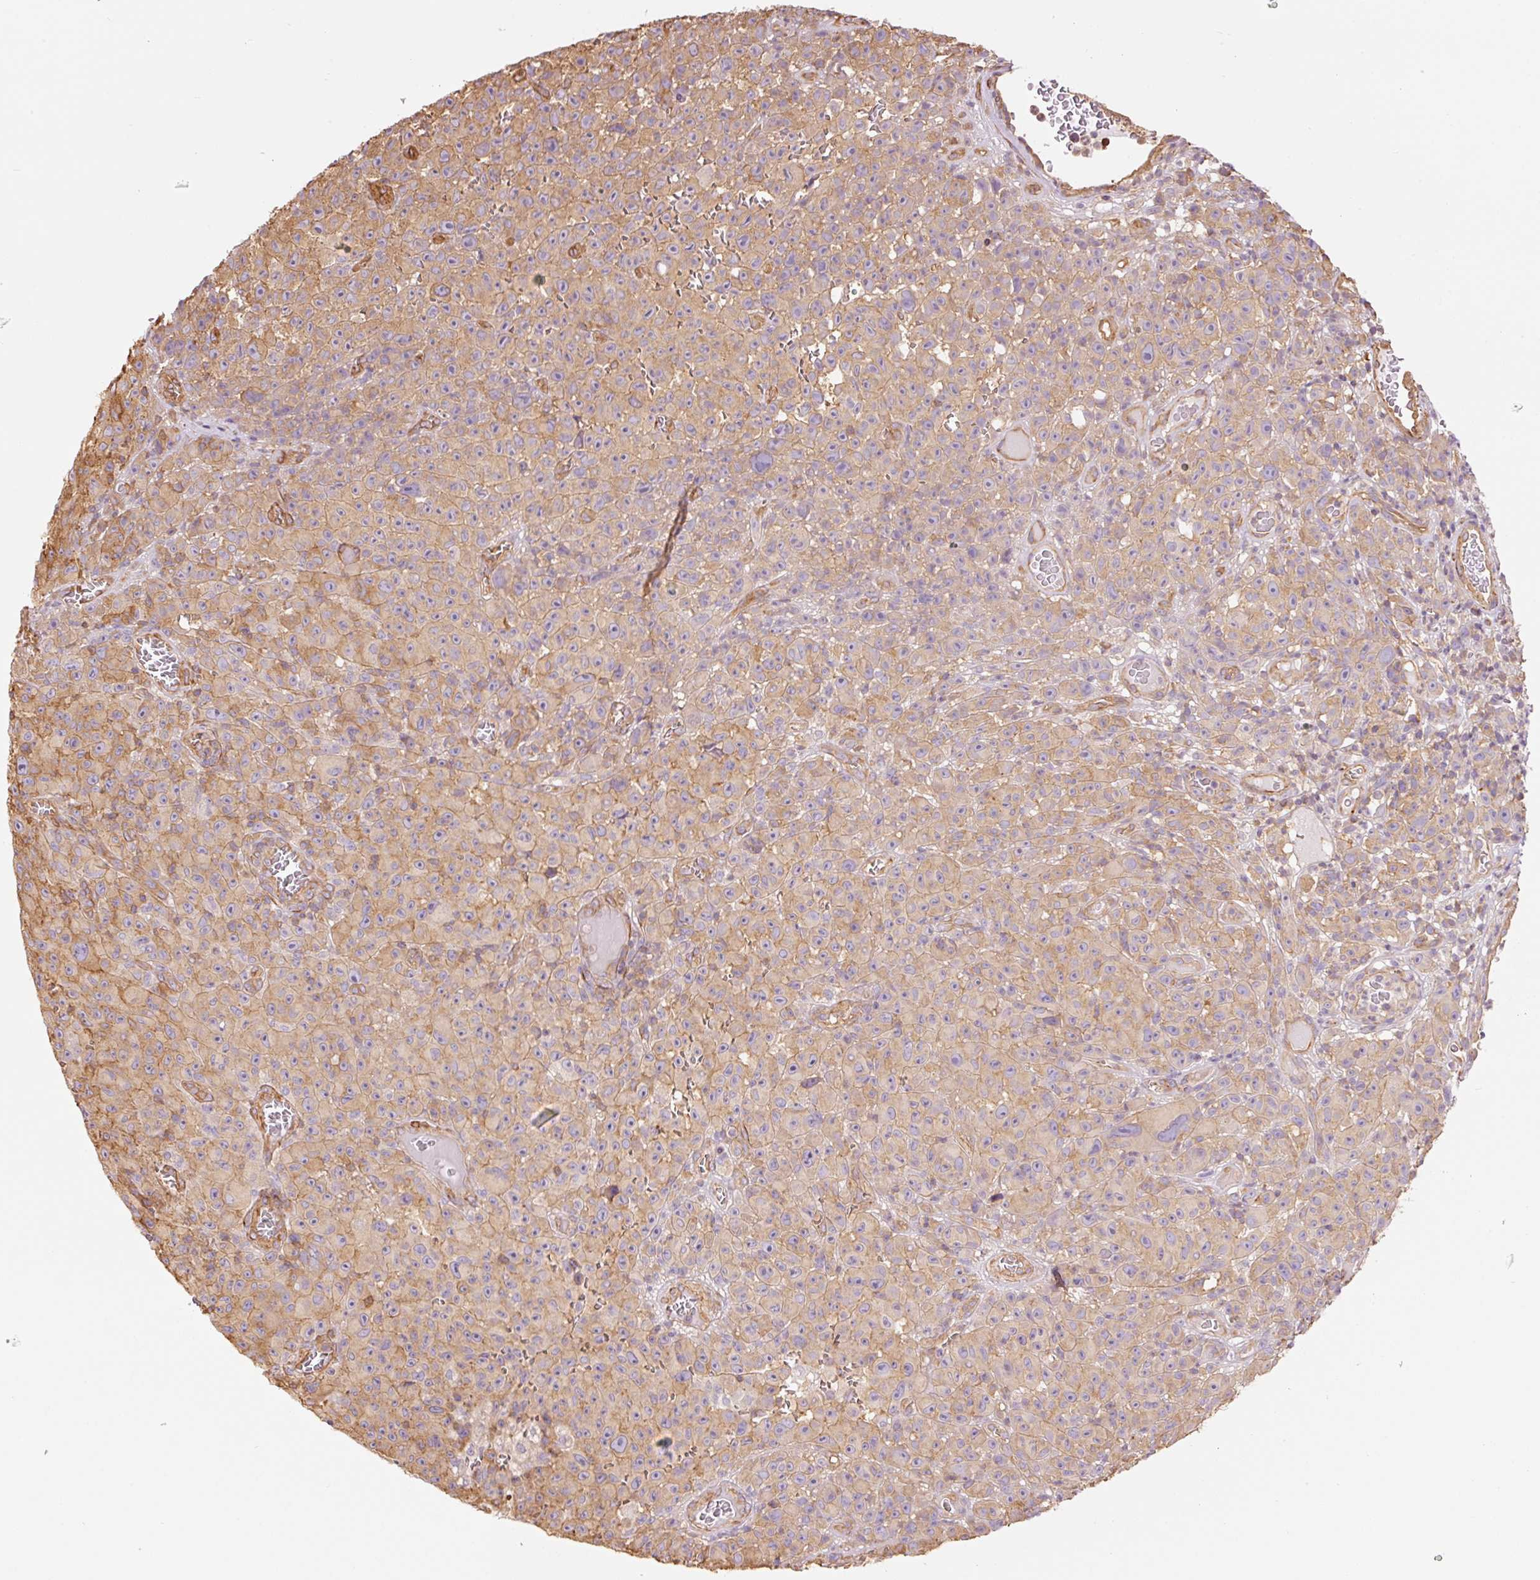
{"staining": {"intensity": "moderate", "quantity": "25%-75%", "location": "cytoplasmic/membranous"}, "tissue": "melanoma", "cell_type": "Tumor cells", "image_type": "cancer", "snomed": [{"axis": "morphology", "description": "Malignant melanoma, NOS"}, {"axis": "topography", "description": "Skin"}], "caption": "Protein expression analysis of malignant melanoma reveals moderate cytoplasmic/membranous expression in approximately 25%-75% of tumor cells. (brown staining indicates protein expression, while blue staining denotes nuclei).", "gene": "PPP1R1B", "patient": {"sex": "female", "age": 82}}